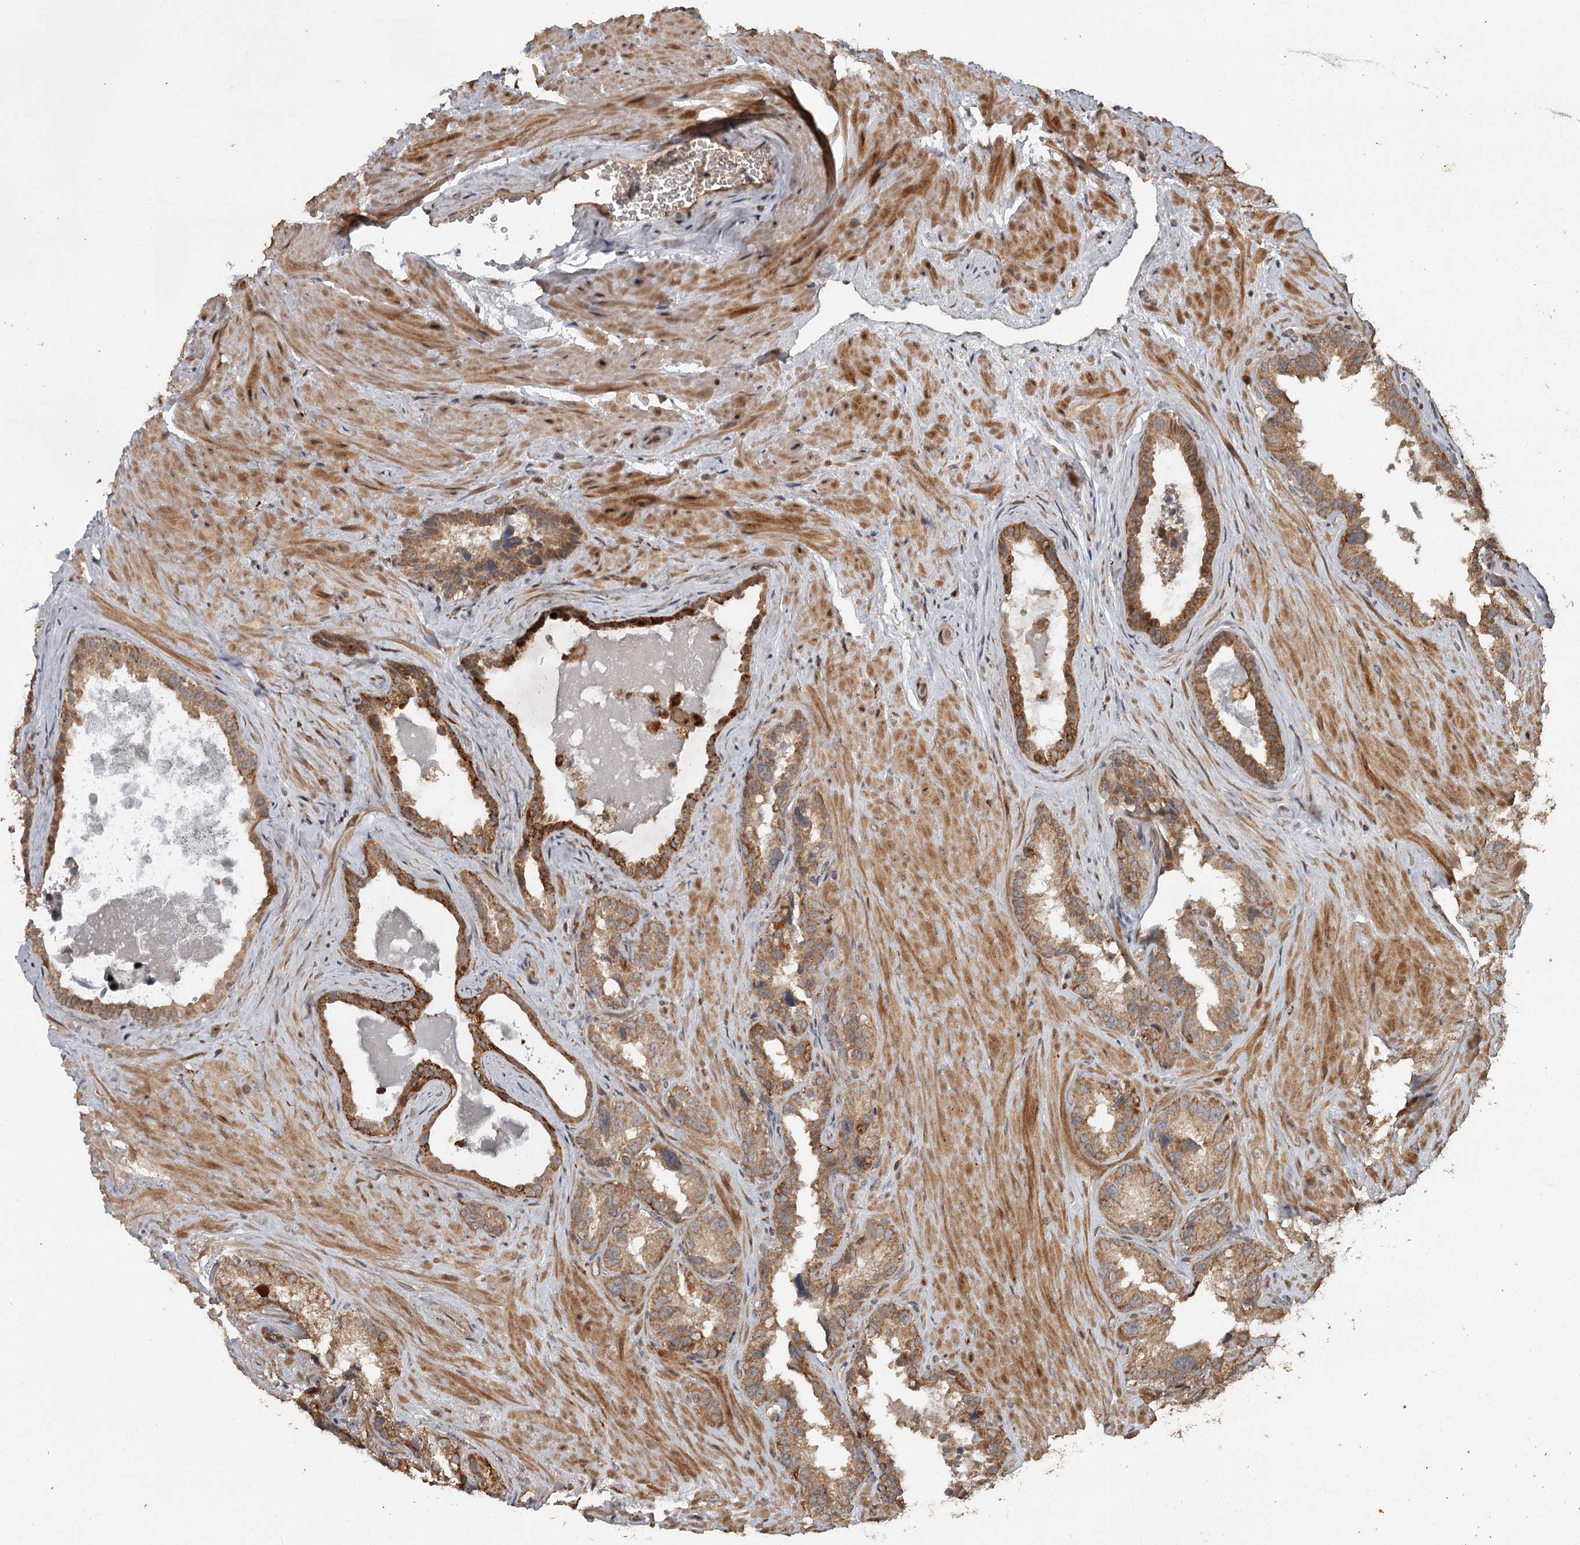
{"staining": {"intensity": "moderate", "quantity": ">75%", "location": "cytoplasmic/membranous"}, "tissue": "seminal vesicle", "cell_type": "Glandular cells", "image_type": "normal", "snomed": [{"axis": "morphology", "description": "Normal tissue, NOS"}, {"axis": "topography", "description": "Seminal veicle"}, {"axis": "topography", "description": "Peripheral nerve tissue"}], "caption": "This image exhibits immunohistochemistry staining of benign human seminal vesicle, with medium moderate cytoplasmic/membranous positivity in approximately >75% of glandular cells.", "gene": "FAXC", "patient": {"sex": "male", "age": 67}}